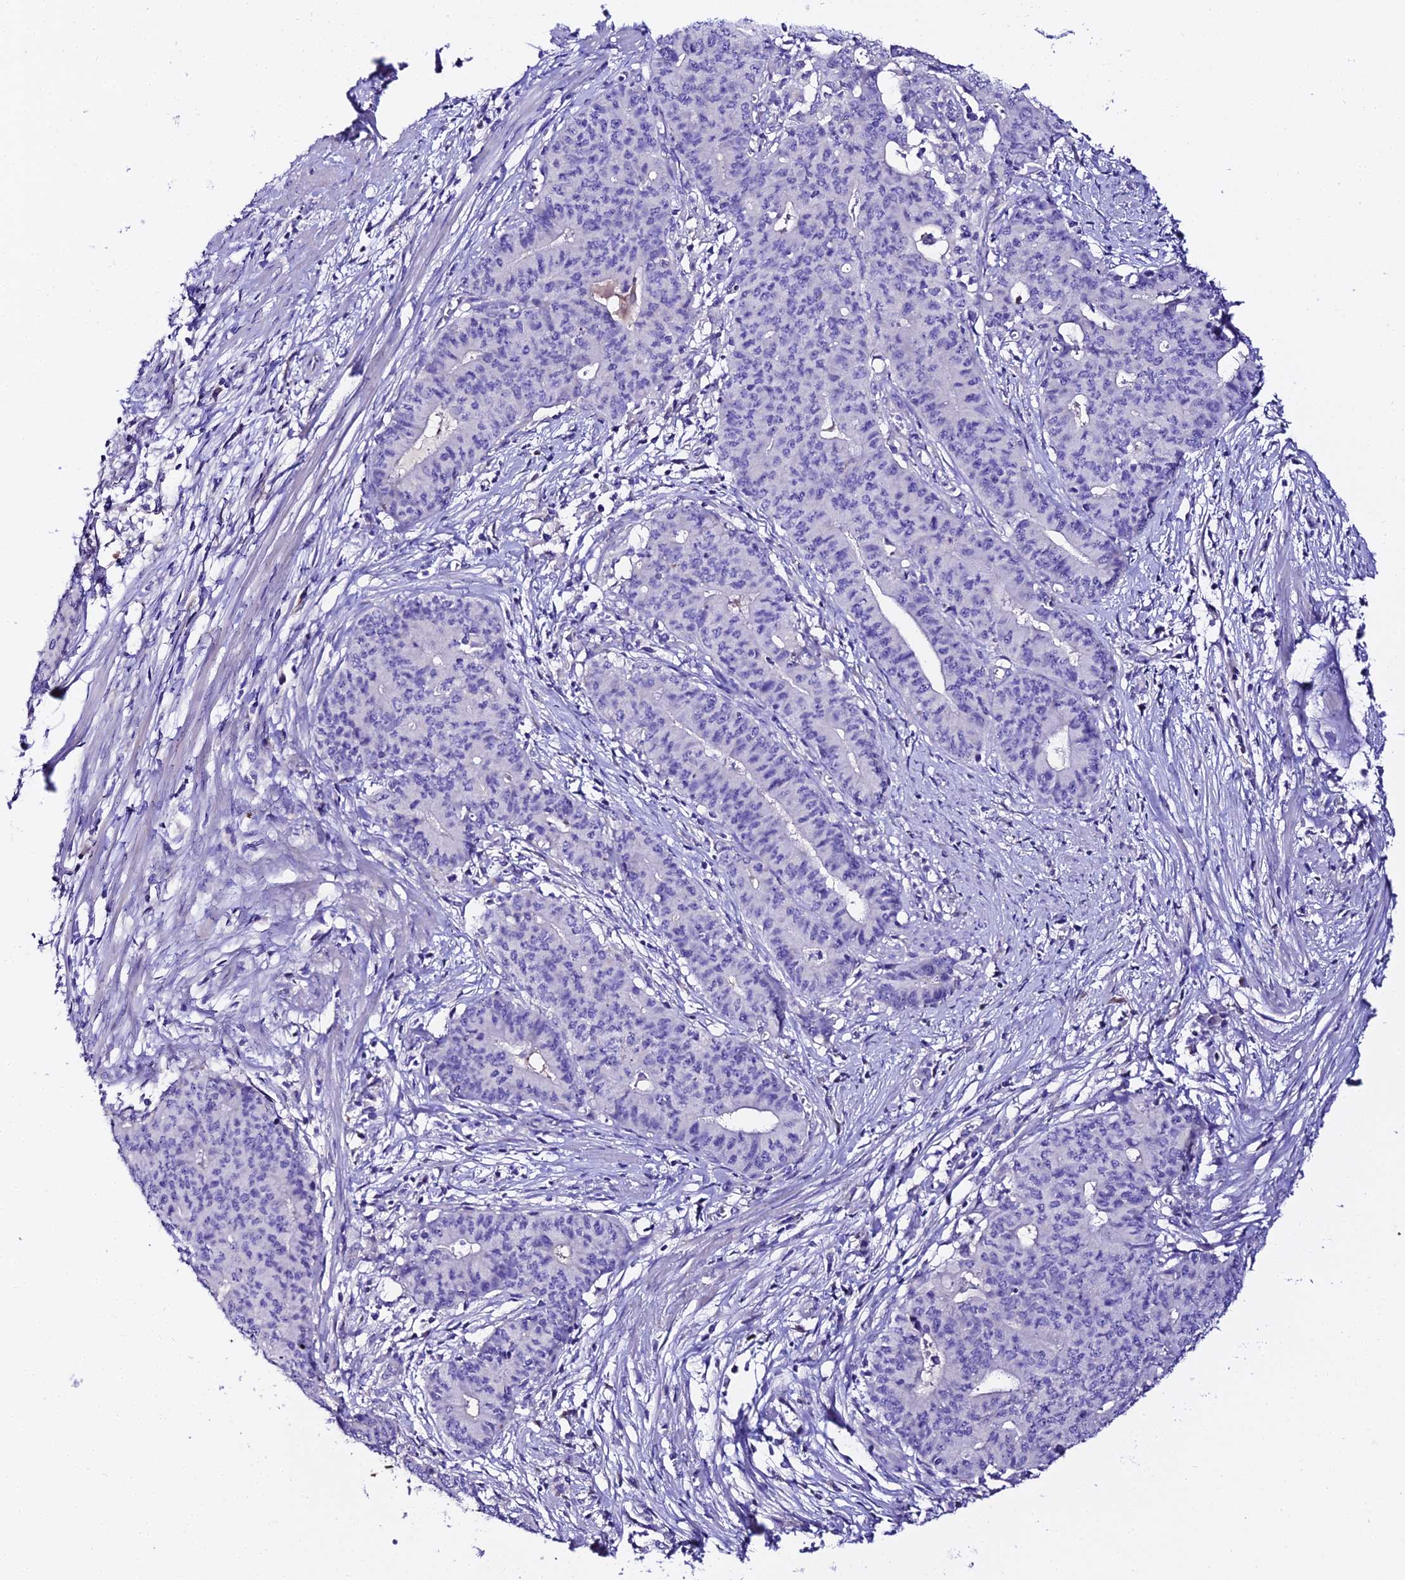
{"staining": {"intensity": "negative", "quantity": "none", "location": "none"}, "tissue": "endometrial cancer", "cell_type": "Tumor cells", "image_type": "cancer", "snomed": [{"axis": "morphology", "description": "Adenocarcinoma, NOS"}, {"axis": "topography", "description": "Endometrium"}], "caption": "Immunohistochemistry (IHC) micrograph of neoplastic tissue: human endometrial cancer stained with DAB (3,3'-diaminobenzidine) shows no significant protein positivity in tumor cells.", "gene": "TMEM117", "patient": {"sex": "female", "age": 59}}